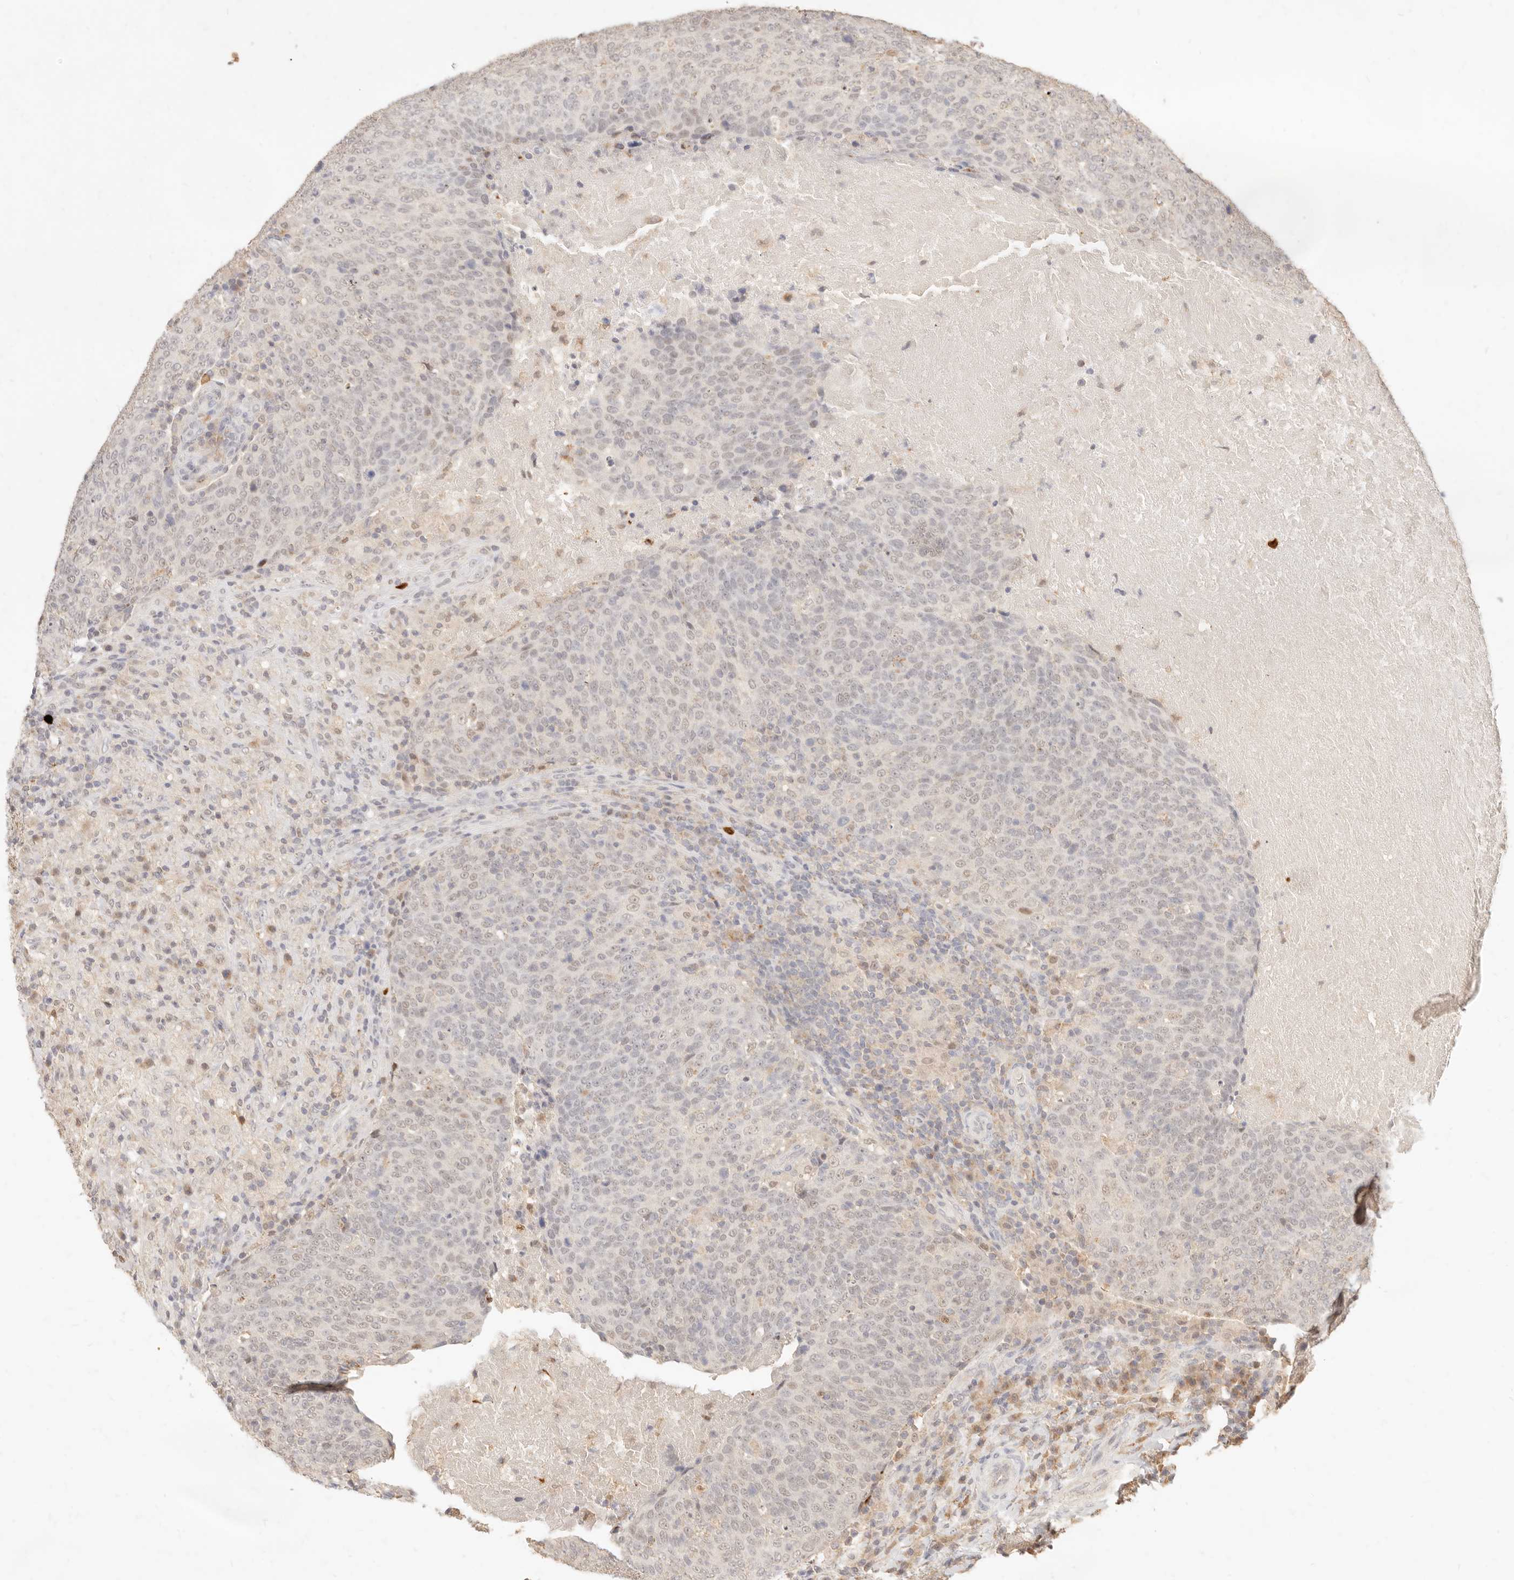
{"staining": {"intensity": "negative", "quantity": "none", "location": "none"}, "tissue": "head and neck cancer", "cell_type": "Tumor cells", "image_type": "cancer", "snomed": [{"axis": "morphology", "description": "Squamous cell carcinoma, NOS"}, {"axis": "morphology", "description": "Squamous cell carcinoma, metastatic, NOS"}, {"axis": "topography", "description": "Lymph node"}, {"axis": "topography", "description": "Head-Neck"}], "caption": "A high-resolution image shows immunohistochemistry (IHC) staining of head and neck cancer, which reveals no significant expression in tumor cells.", "gene": "TMTC2", "patient": {"sex": "male", "age": 62}}